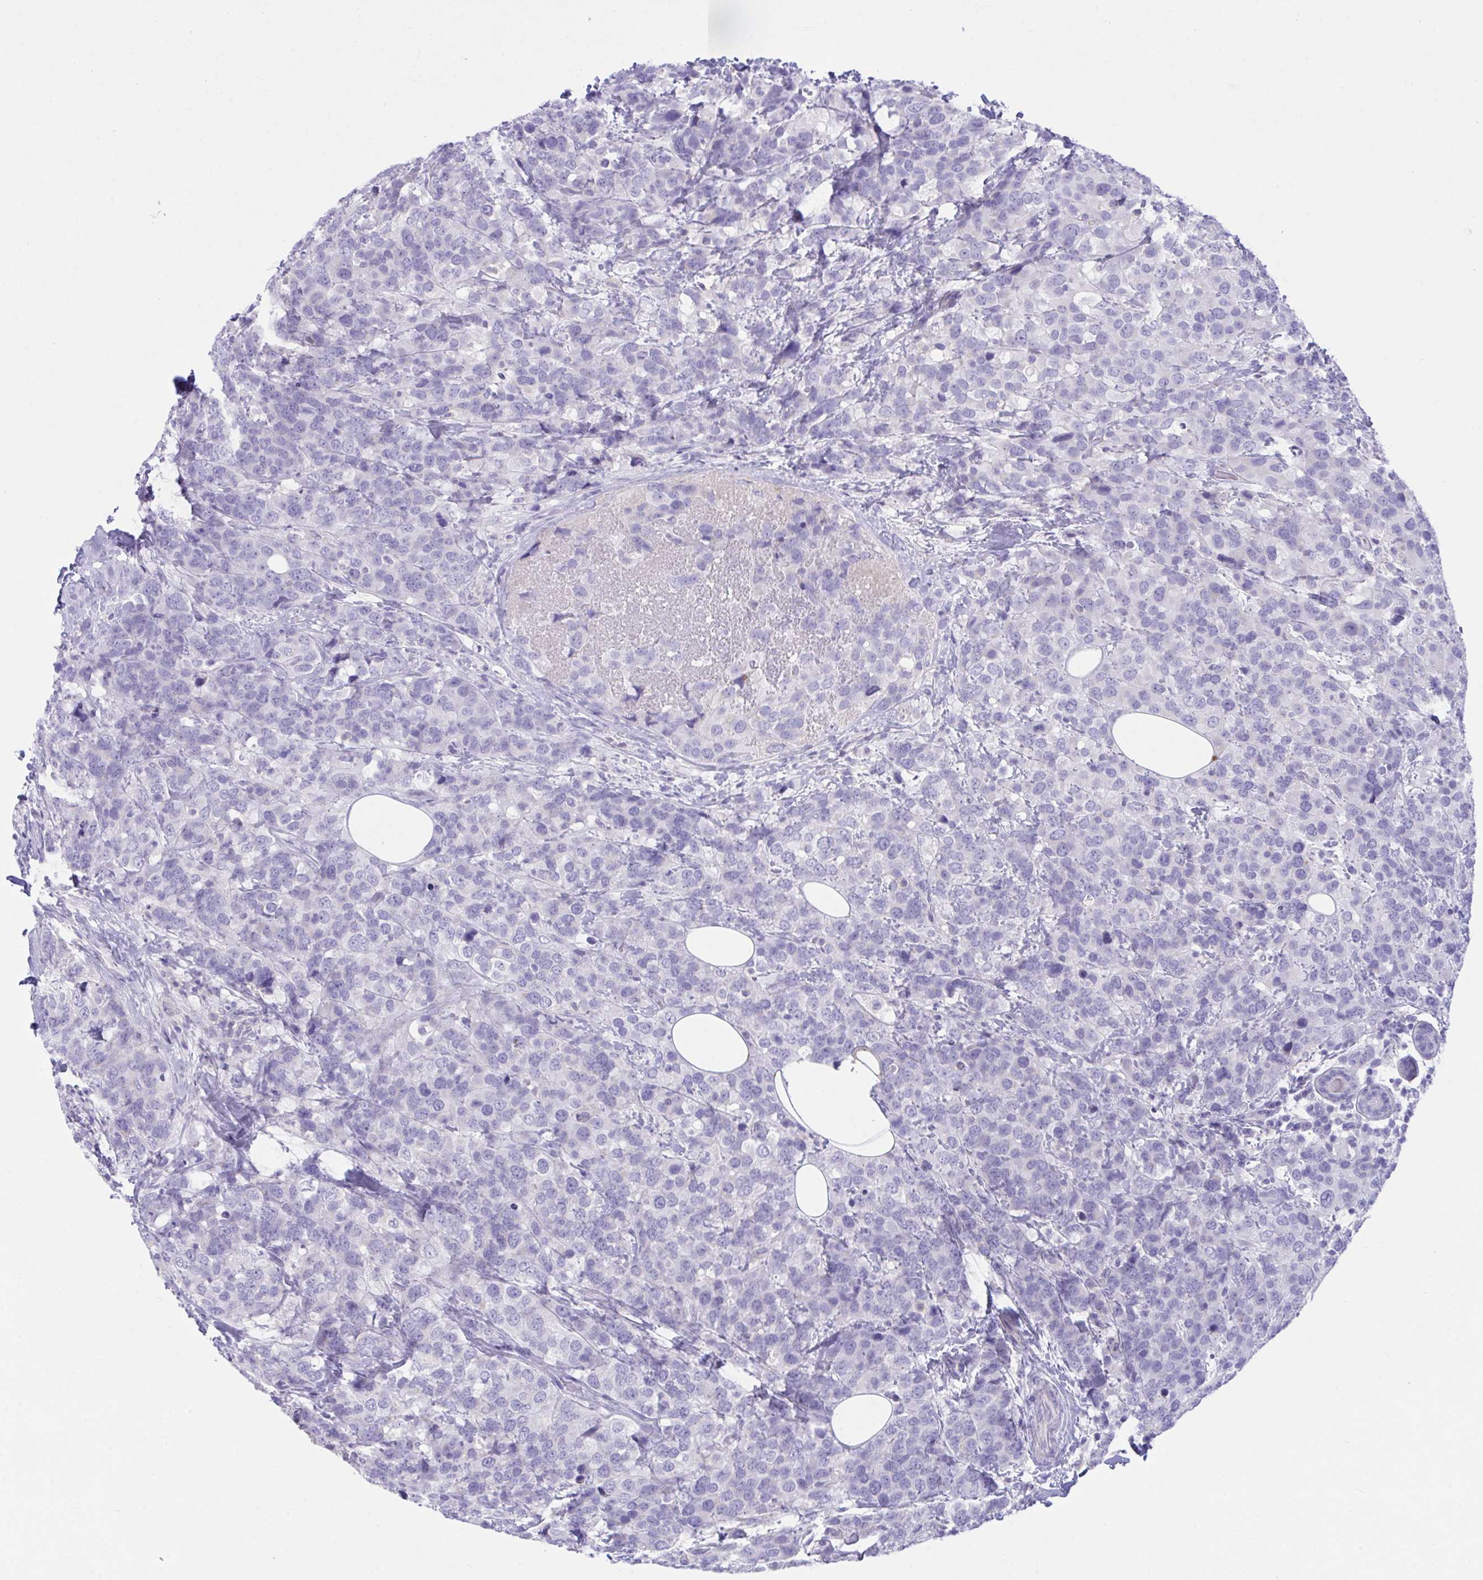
{"staining": {"intensity": "negative", "quantity": "none", "location": "none"}, "tissue": "breast cancer", "cell_type": "Tumor cells", "image_type": "cancer", "snomed": [{"axis": "morphology", "description": "Lobular carcinoma"}, {"axis": "topography", "description": "Breast"}], "caption": "Immunohistochemistry (IHC) histopathology image of breast lobular carcinoma stained for a protein (brown), which reveals no positivity in tumor cells. The staining was performed using DAB (3,3'-diaminobenzidine) to visualize the protein expression in brown, while the nuclei were stained in blue with hematoxylin (Magnification: 20x).", "gene": "PLEKHH1", "patient": {"sex": "female", "age": 59}}